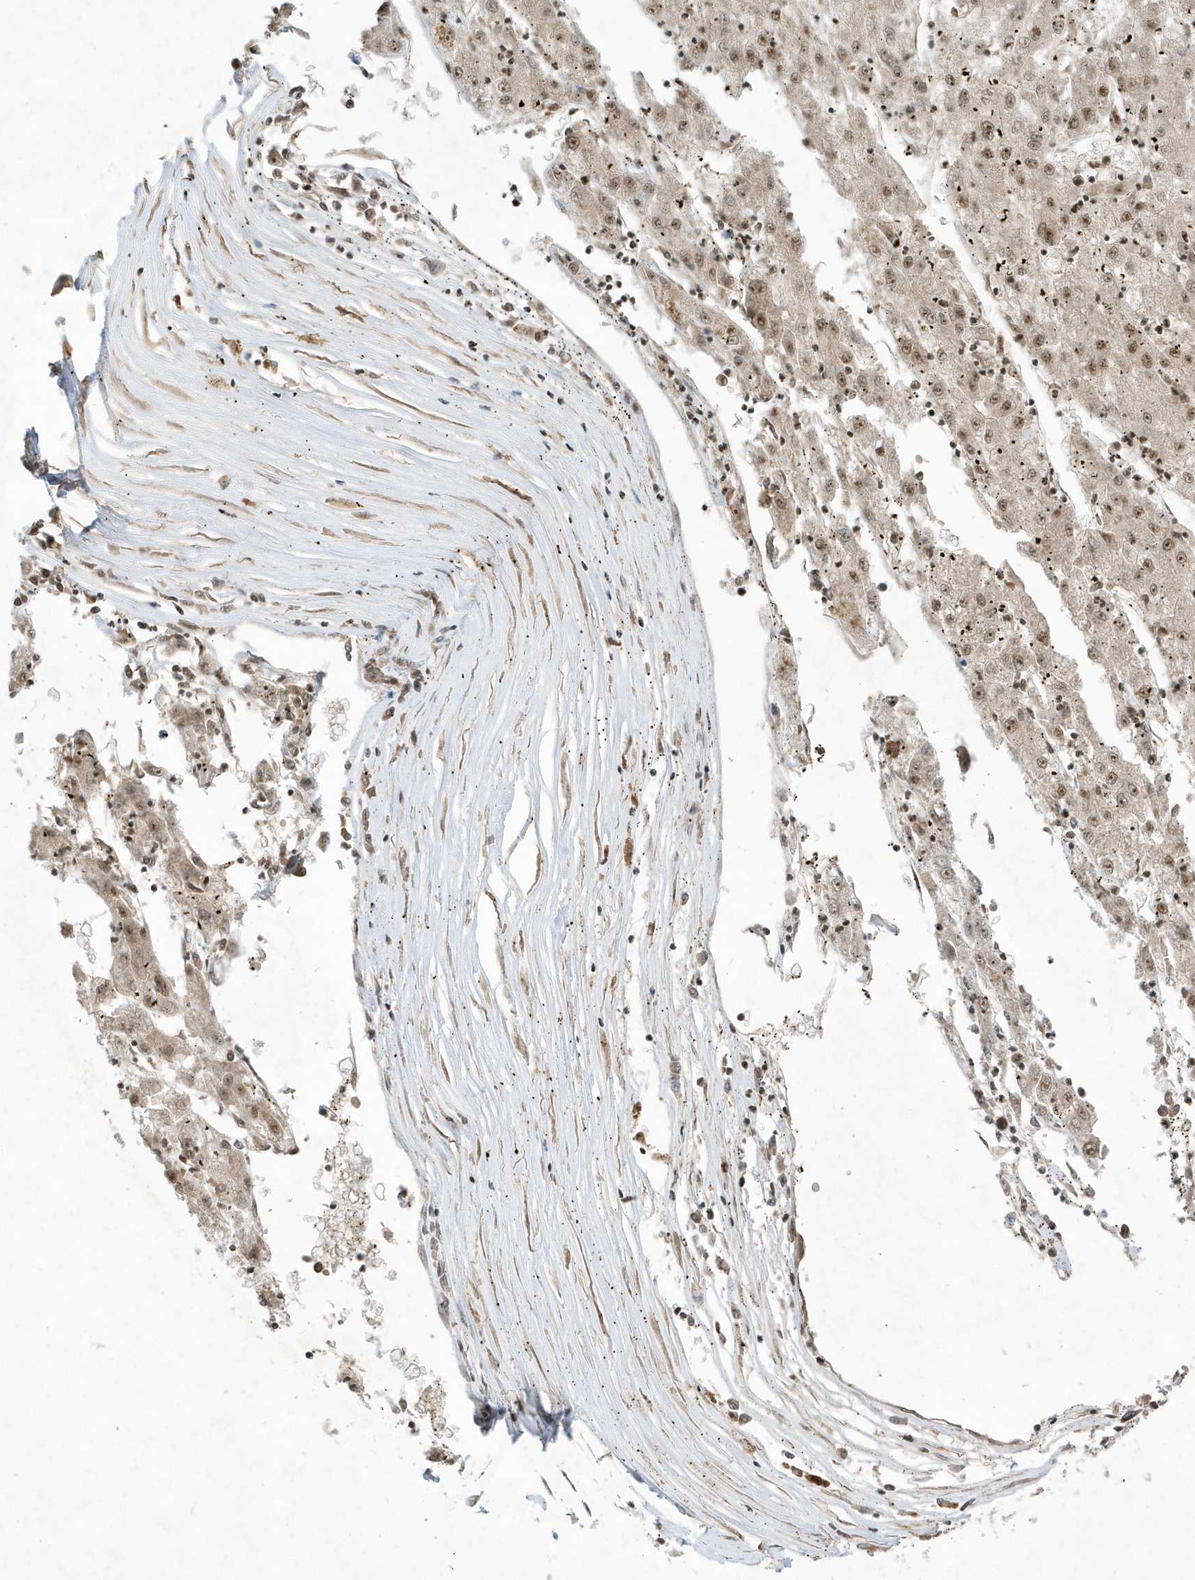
{"staining": {"intensity": "moderate", "quantity": "25%-75%", "location": "nuclear"}, "tissue": "liver cancer", "cell_type": "Tumor cells", "image_type": "cancer", "snomed": [{"axis": "morphology", "description": "Carcinoma, Hepatocellular, NOS"}, {"axis": "topography", "description": "Liver"}], "caption": "Brown immunohistochemical staining in liver cancer (hepatocellular carcinoma) shows moderate nuclear staining in approximately 25%-75% of tumor cells.", "gene": "PPIL2", "patient": {"sex": "male", "age": 72}}